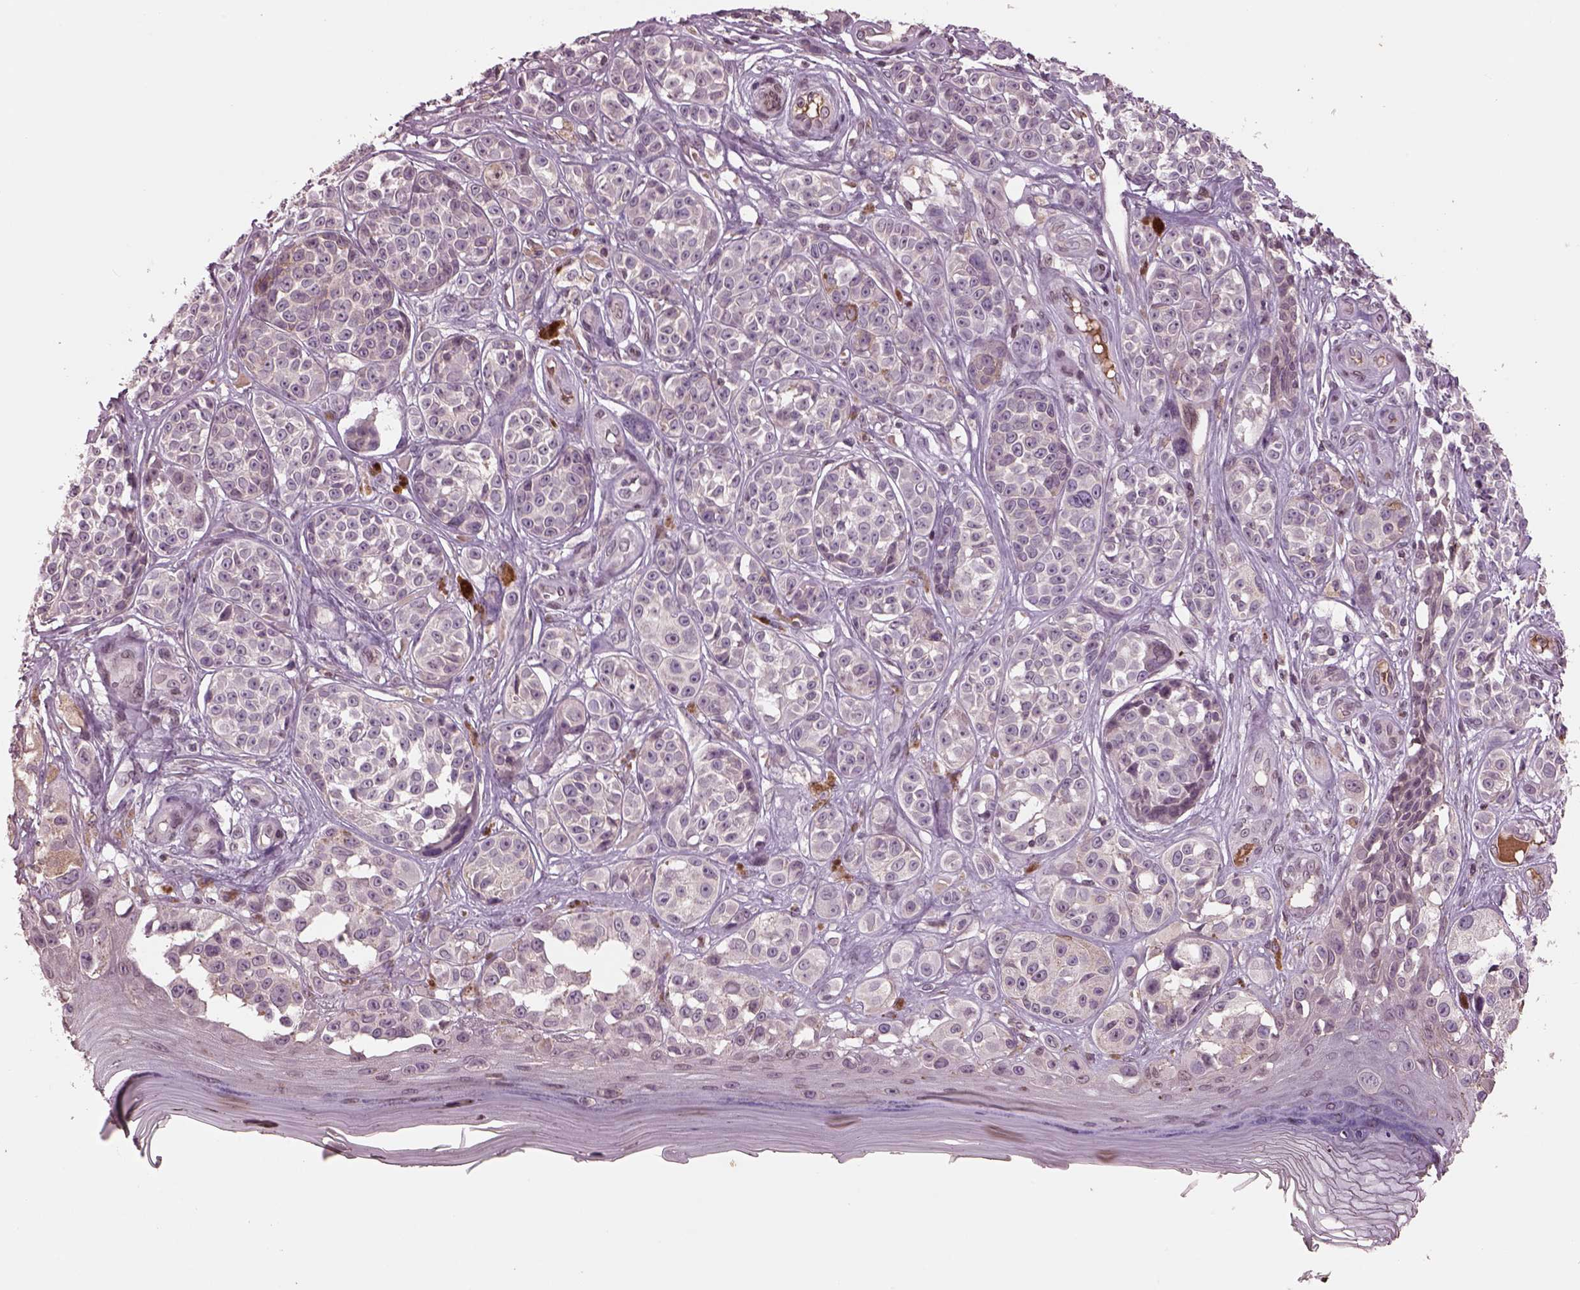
{"staining": {"intensity": "negative", "quantity": "none", "location": "none"}, "tissue": "melanoma", "cell_type": "Tumor cells", "image_type": "cancer", "snomed": [{"axis": "morphology", "description": "Malignant melanoma, NOS"}, {"axis": "topography", "description": "Skin"}], "caption": "An image of malignant melanoma stained for a protein reveals no brown staining in tumor cells.", "gene": "PTX4", "patient": {"sex": "female", "age": 90}}